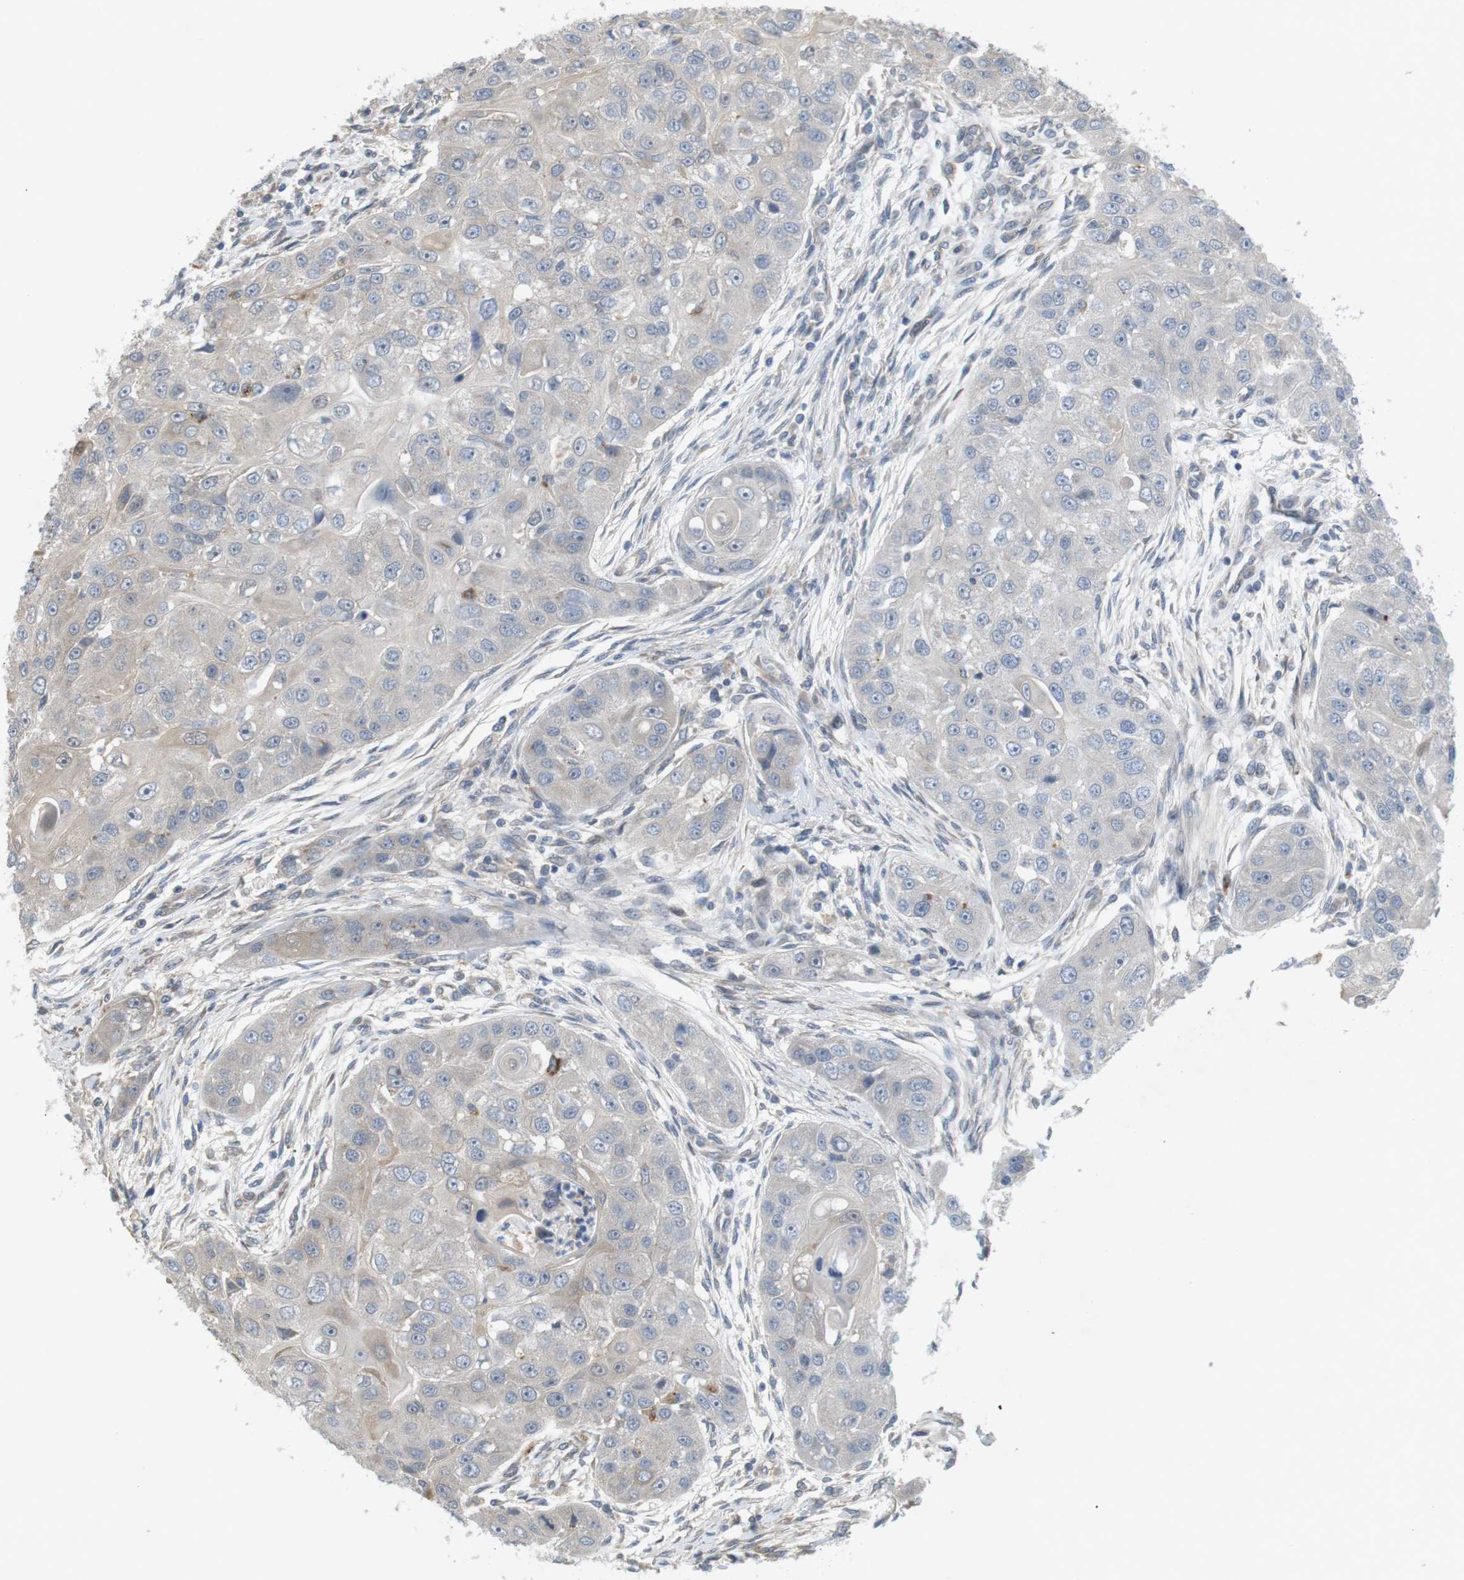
{"staining": {"intensity": "weak", "quantity": "25%-75%", "location": "cytoplasmic/membranous"}, "tissue": "head and neck cancer", "cell_type": "Tumor cells", "image_type": "cancer", "snomed": [{"axis": "morphology", "description": "Normal tissue, NOS"}, {"axis": "morphology", "description": "Squamous cell carcinoma, NOS"}, {"axis": "topography", "description": "Skeletal muscle"}, {"axis": "topography", "description": "Head-Neck"}], "caption": "The image exhibits a brown stain indicating the presence of a protein in the cytoplasmic/membranous of tumor cells in head and neck cancer (squamous cell carcinoma). The protein is shown in brown color, while the nuclei are stained blue.", "gene": "KANK2", "patient": {"sex": "male", "age": 51}}